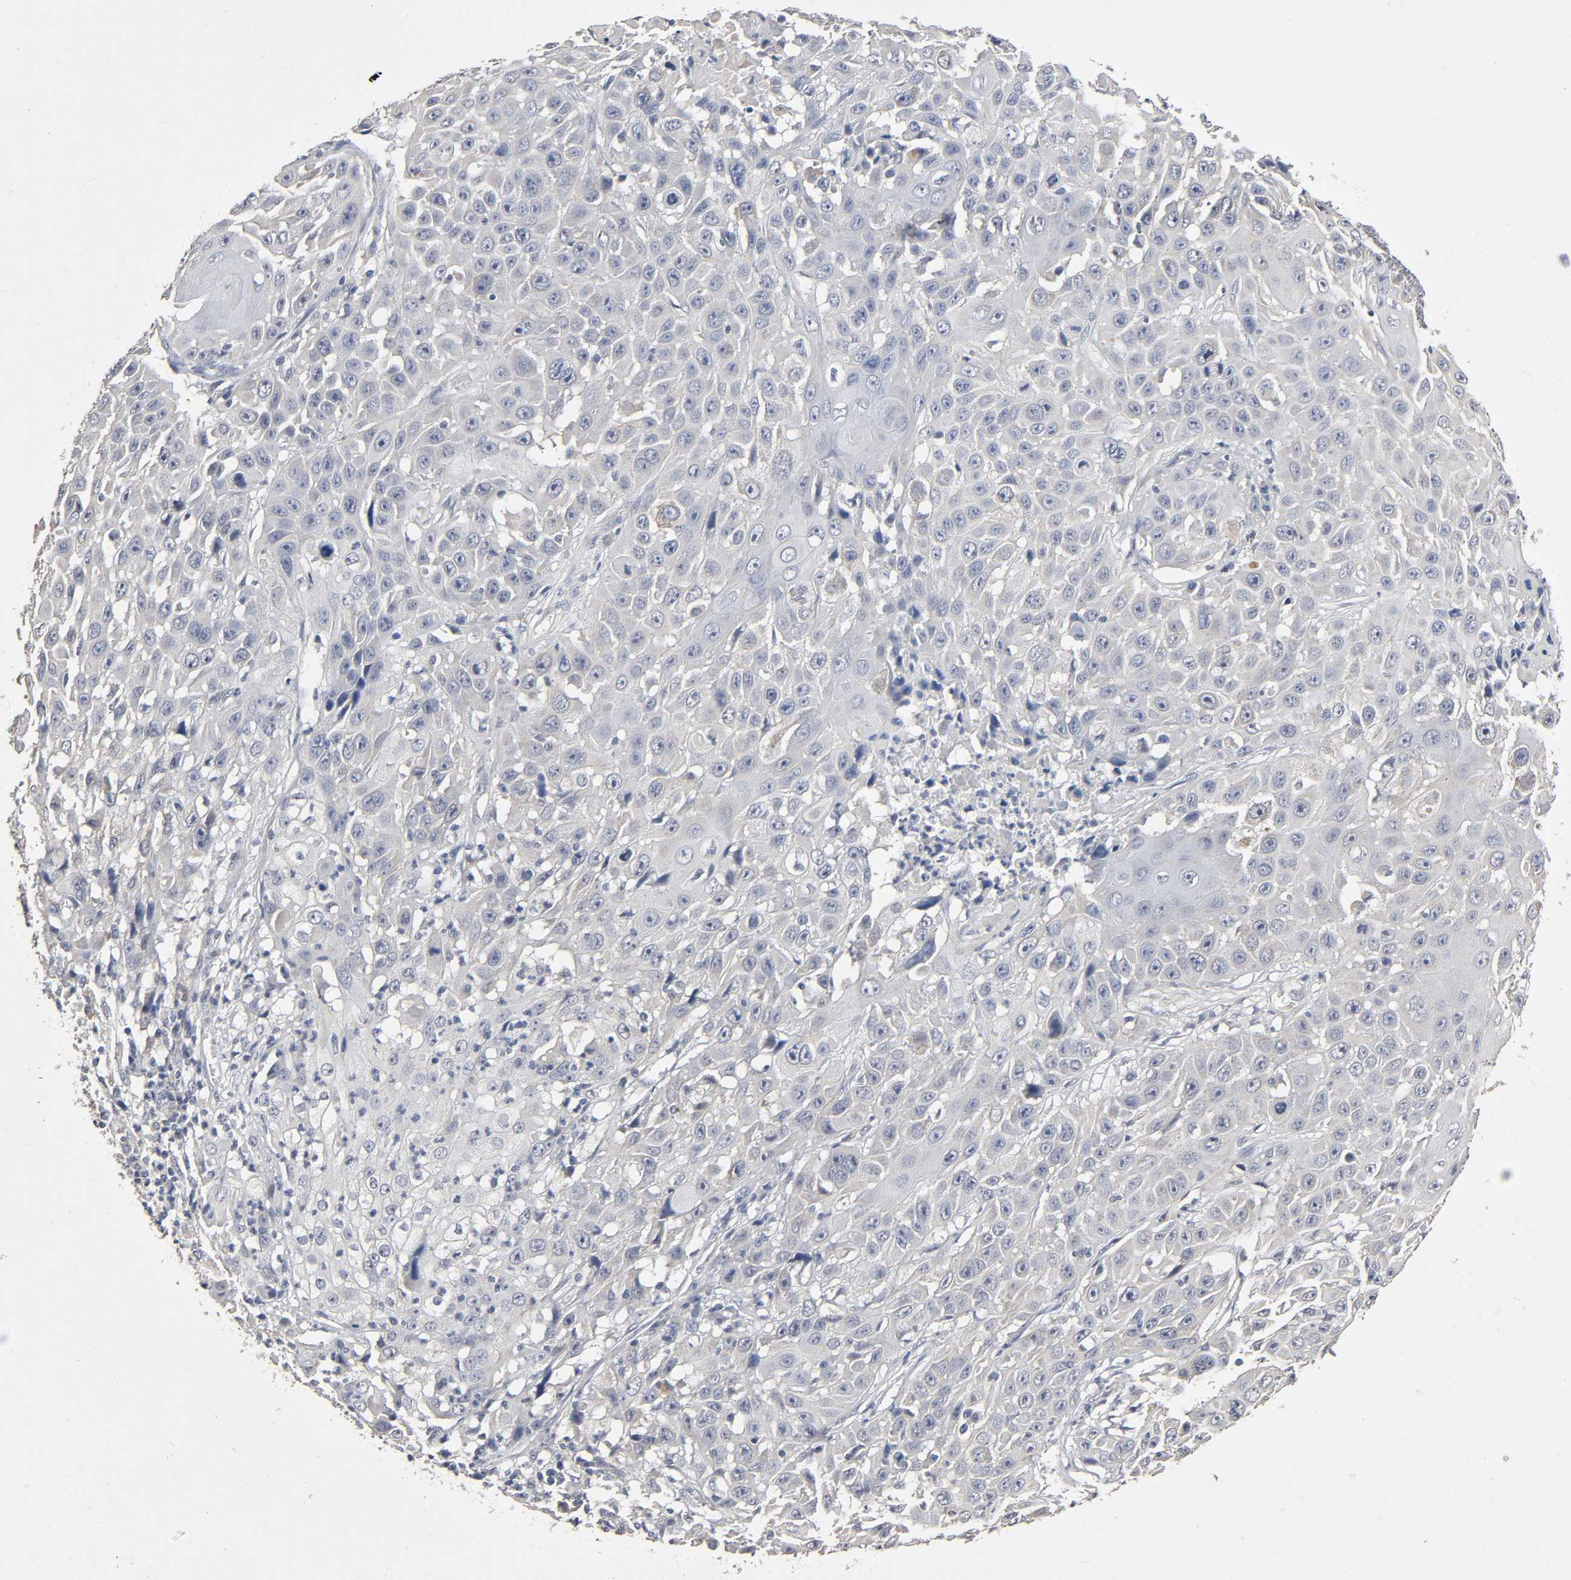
{"staining": {"intensity": "negative", "quantity": "none", "location": "none"}, "tissue": "cervical cancer", "cell_type": "Tumor cells", "image_type": "cancer", "snomed": [{"axis": "morphology", "description": "Squamous cell carcinoma, NOS"}, {"axis": "topography", "description": "Cervix"}], "caption": "High magnification brightfield microscopy of cervical cancer stained with DAB (3,3'-diaminobenzidine) (brown) and counterstained with hematoxylin (blue): tumor cells show no significant expression.", "gene": "SLC10A2", "patient": {"sex": "female", "age": 39}}